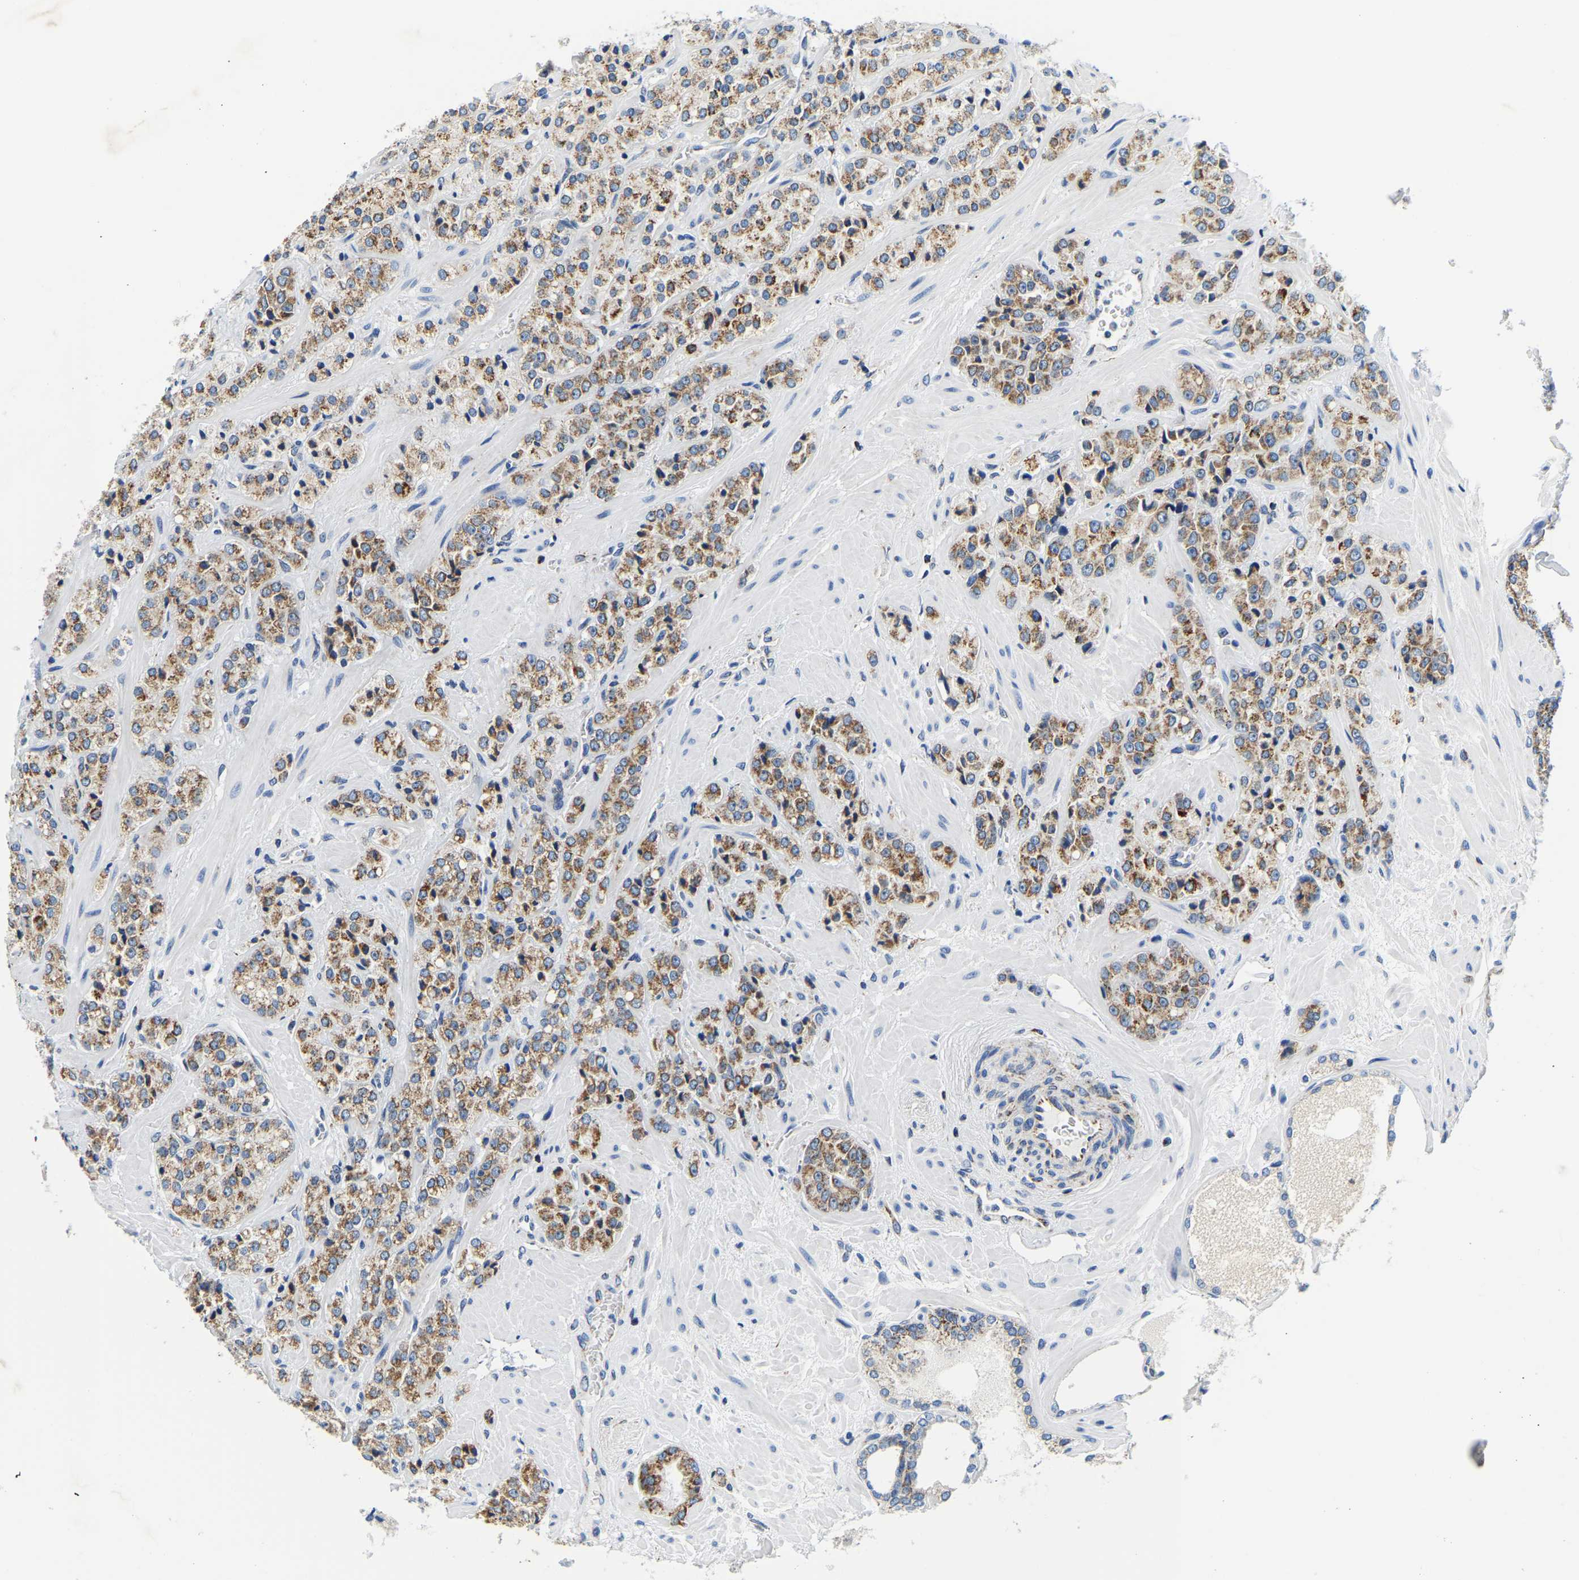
{"staining": {"intensity": "moderate", "quantity": ">75%", "location": "cytoplasmic/membranous"}, "tissue": "prostate cancer", "cell_type": "Tumor cells", "image_type": "cancer", "snomed": [{"axis": "morphology", "description": "Adenocarcinoma, High grade"}, {"axis": "topography", "description": "Prostate"}], "caption": "The photomicrograph exhibits staining of high-grade adenocarcinoma (prostate), revealing moderate cytoplasmic/membranous protein expression (brown color) within tumor cells.", "gene": "SFXN1", "patient": {"sex": "male", "age": 64}}